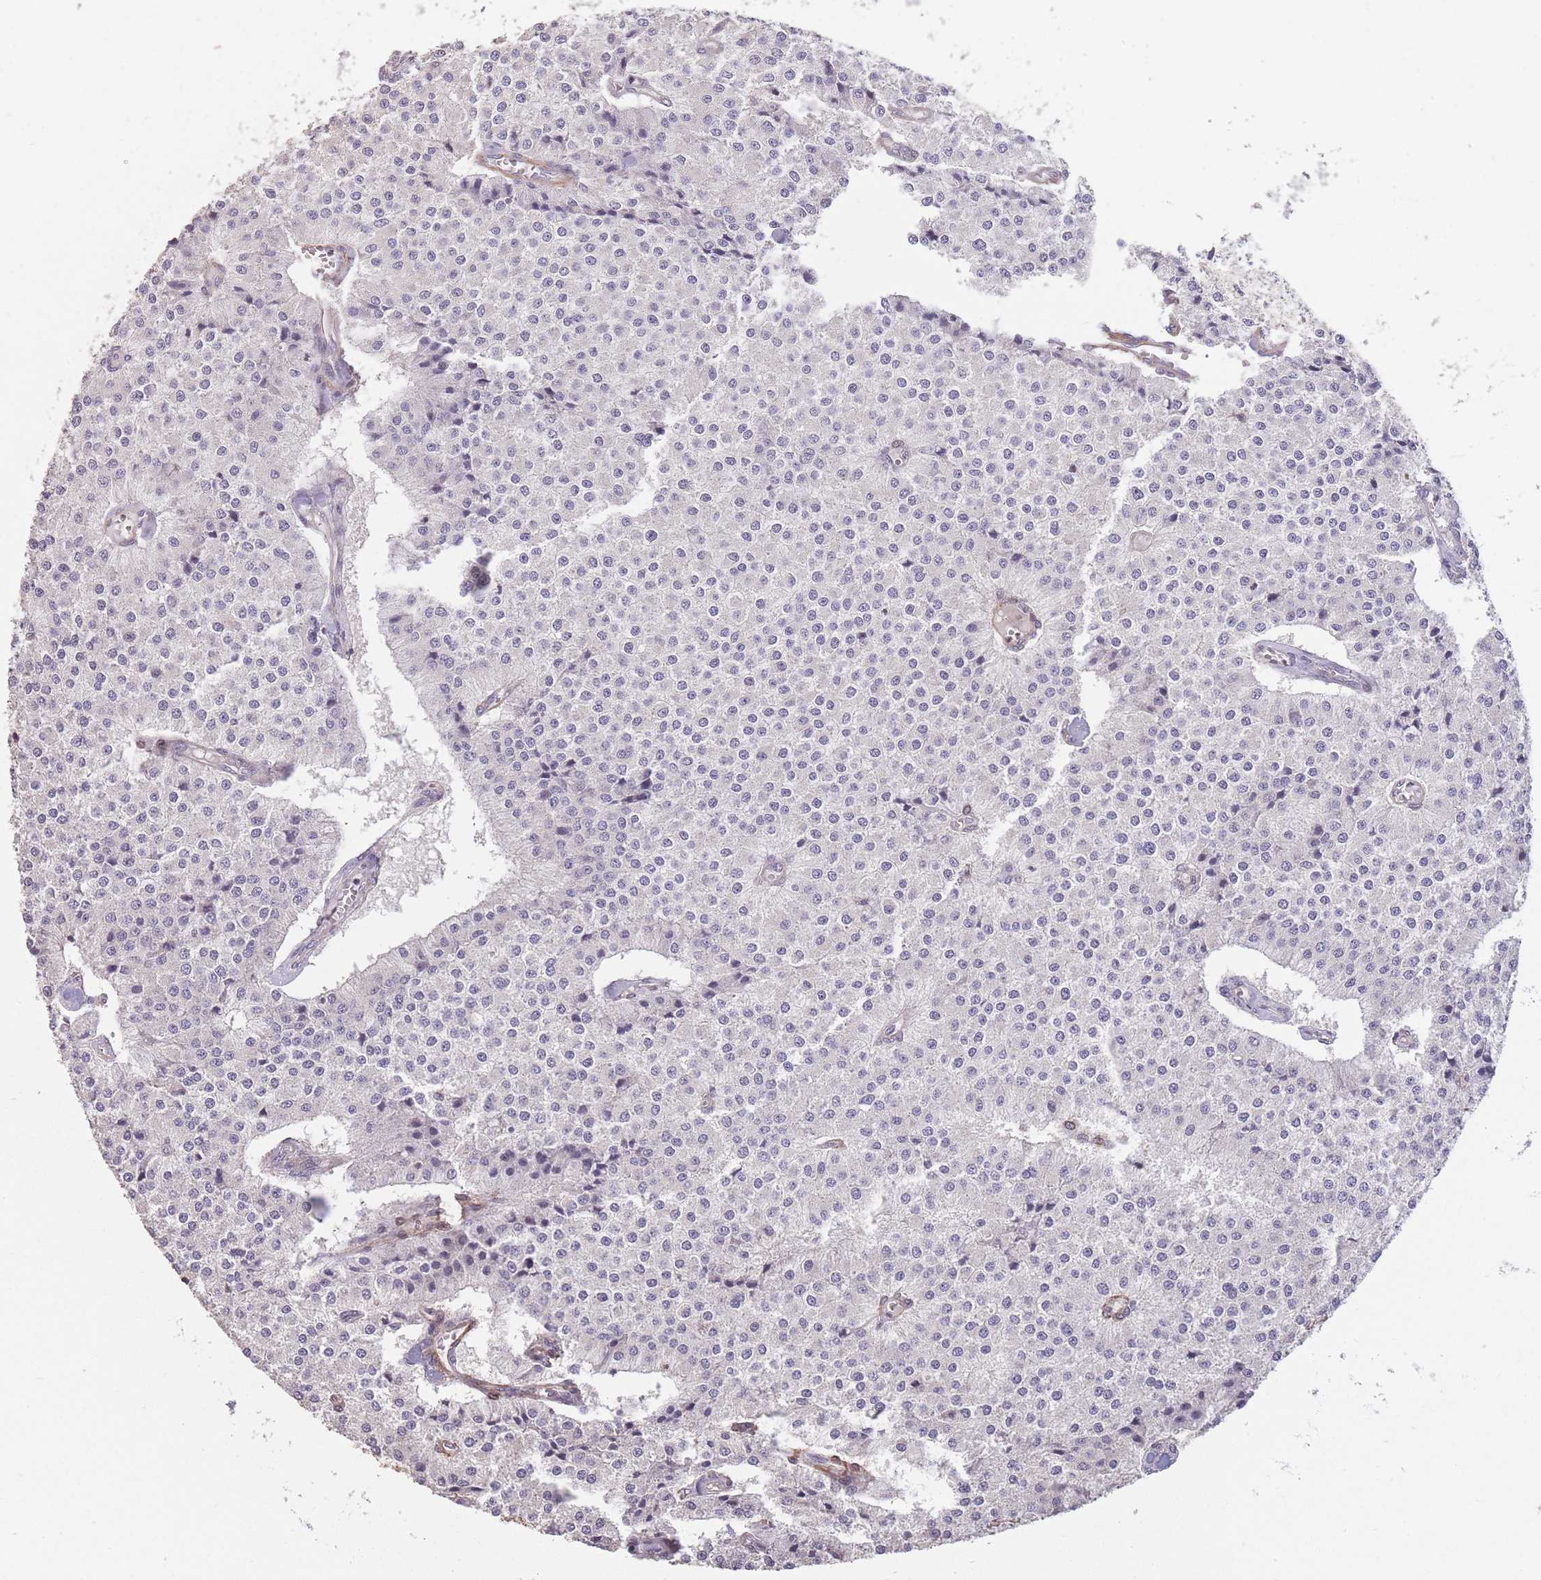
{"staining": {"intensity": "negative", "quantity": "none", "location": "none"}, "tissue": "carcinoid", "cell_type": "Tumor cells", "image_type": "cancer", "snomed": [{"axis": "morphology", "description": "Carcinoid, malignant, NOS"}, {"axis": "topography", "description": "Colon"}], "caption": "A micrograph of carcinoid stained for a protein demonstrates no brown staining in tumor cells.", "gene": "NLRC4", "patient": {"sex": "female", "age": 52}}